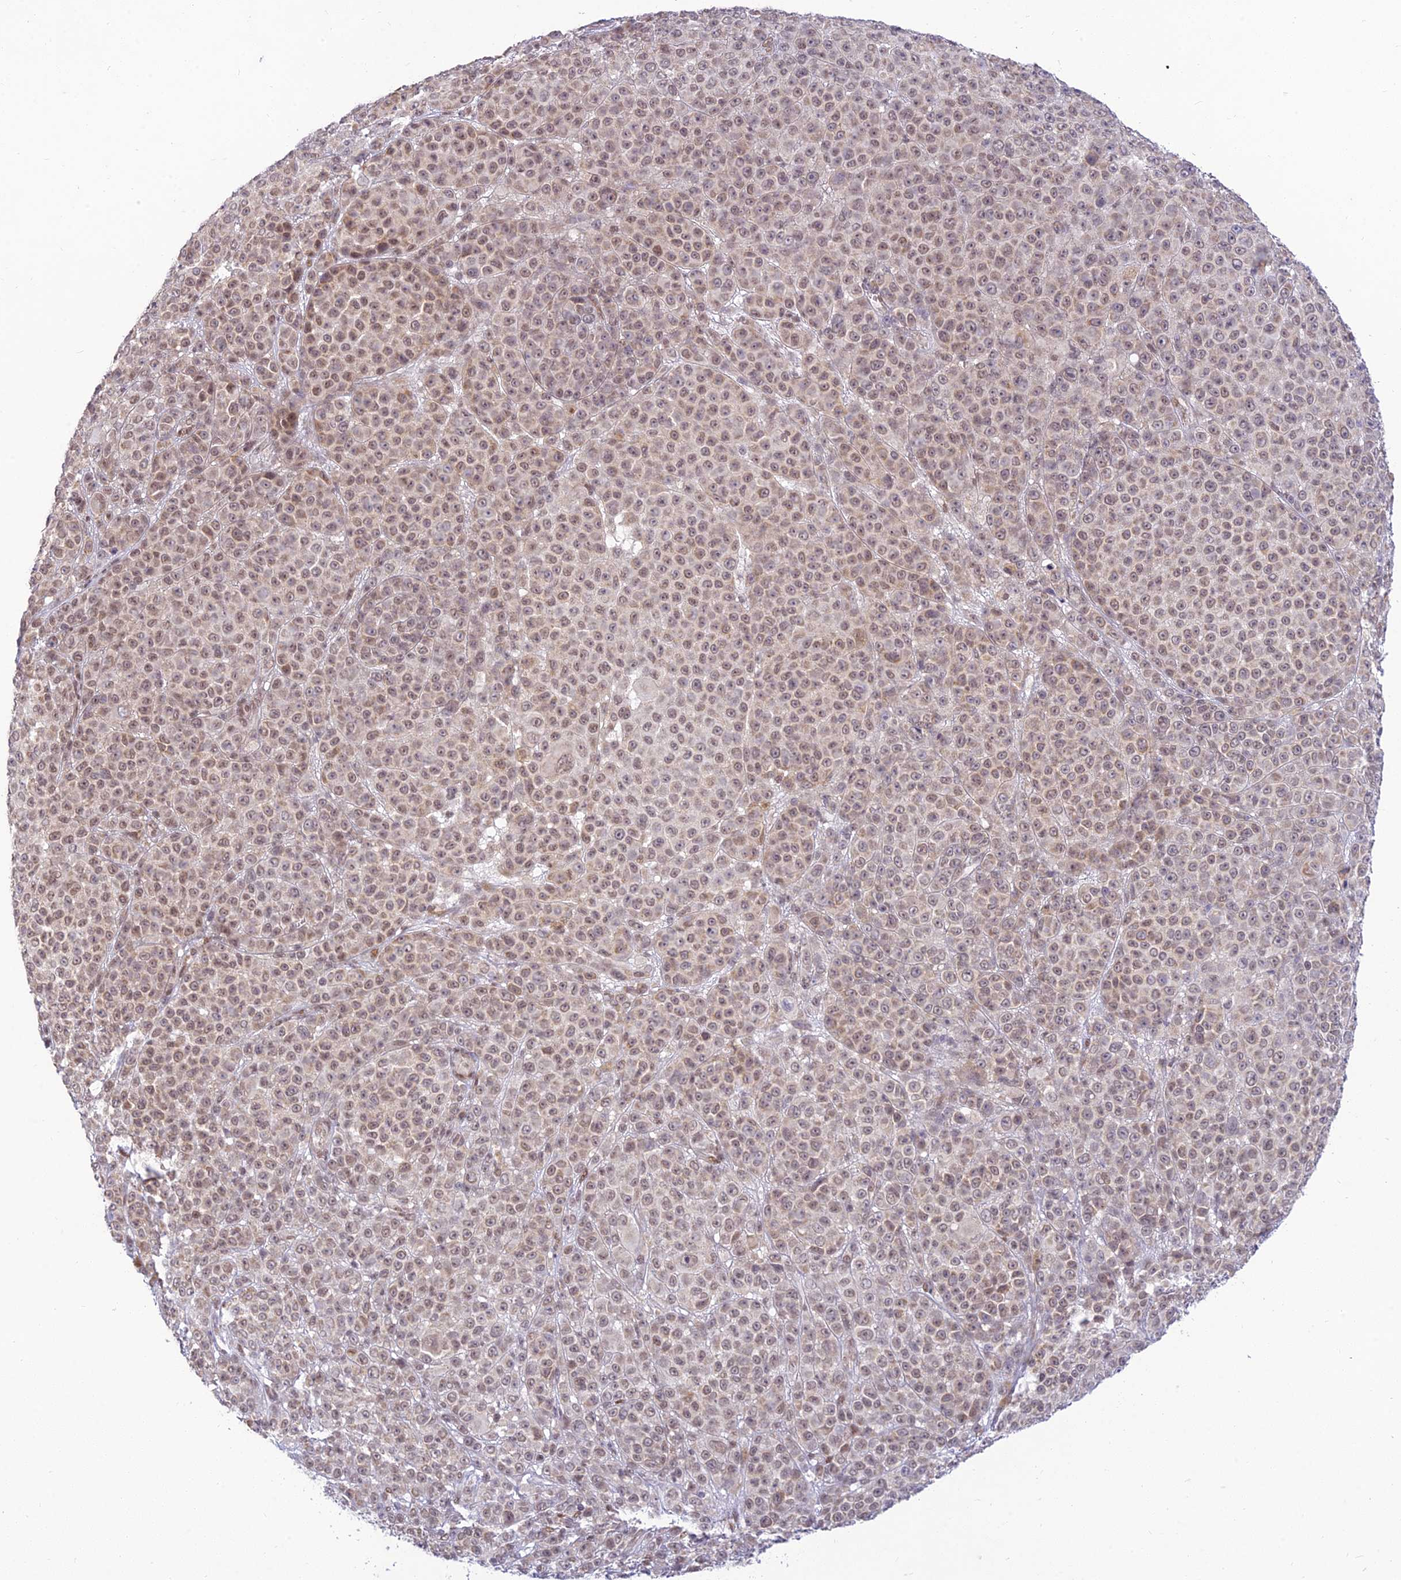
{"staining": {"intensity": "moderate", "quantity": ">75%", "location": "nuclear"}, "tissue": "melanoma", "cell_type": "Tumor cells", "image_type": "cancer", "snomed": [{"axis": "morphology", "description": "Malignant melanoma, NOS"}, {"axis": "topography", "description": "Skin"}], "caption": "This histopathology image shows immunohistochemistry staining of melanoma, with medium moderate nuclear expression in about >75% of tumor cells.", "gene": "MICOS13", "patient": {"sex": "female", "age": 94}}